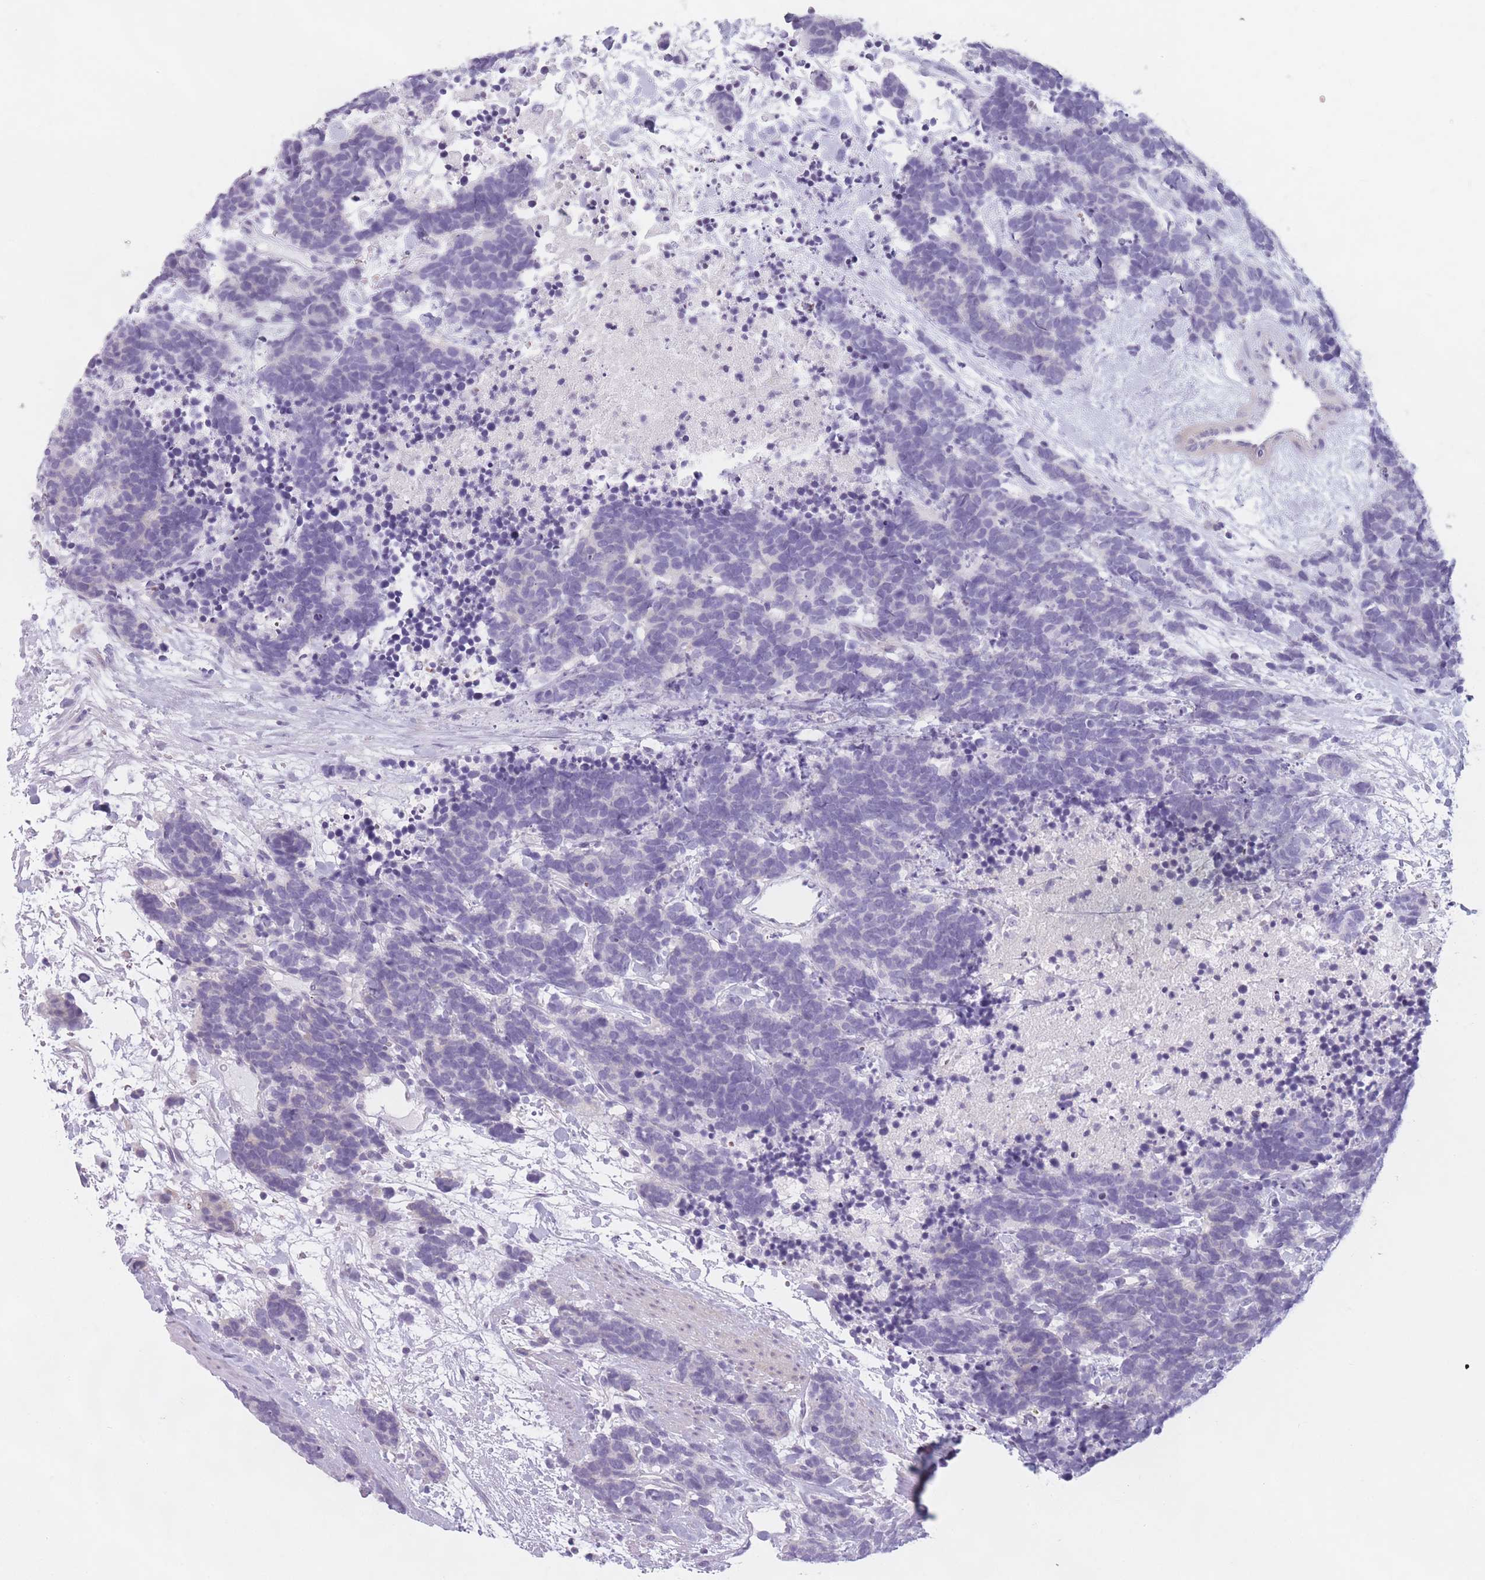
{"staining": {"intensity": "negative", "quantity": "none", "location": "none"}, "tissue": "carcinoid", "cell_type": "Tumor cells", "image_type": "cancer", "snomed": [{"axis": "morphology", "description": "Carcinoma, NOS"}, {"axis": "morphology", "description": "Carcinoid, malignant, NOS"}, {"axis": "topography", "description": "Prostate"}], "caption": "Immunohistochemistry (IHC) micrograph of neoplastic tissue: human carcinoma stained with DAB shows no significant protein staining in tumor cells. The staining is performed using DAB (3,3'-diaminobenzidine) brown chromogen with nuclei counter-stained in using hematoxylin.", "gene": "GGT1", "patient": {"sex": "male", "age": 57}}